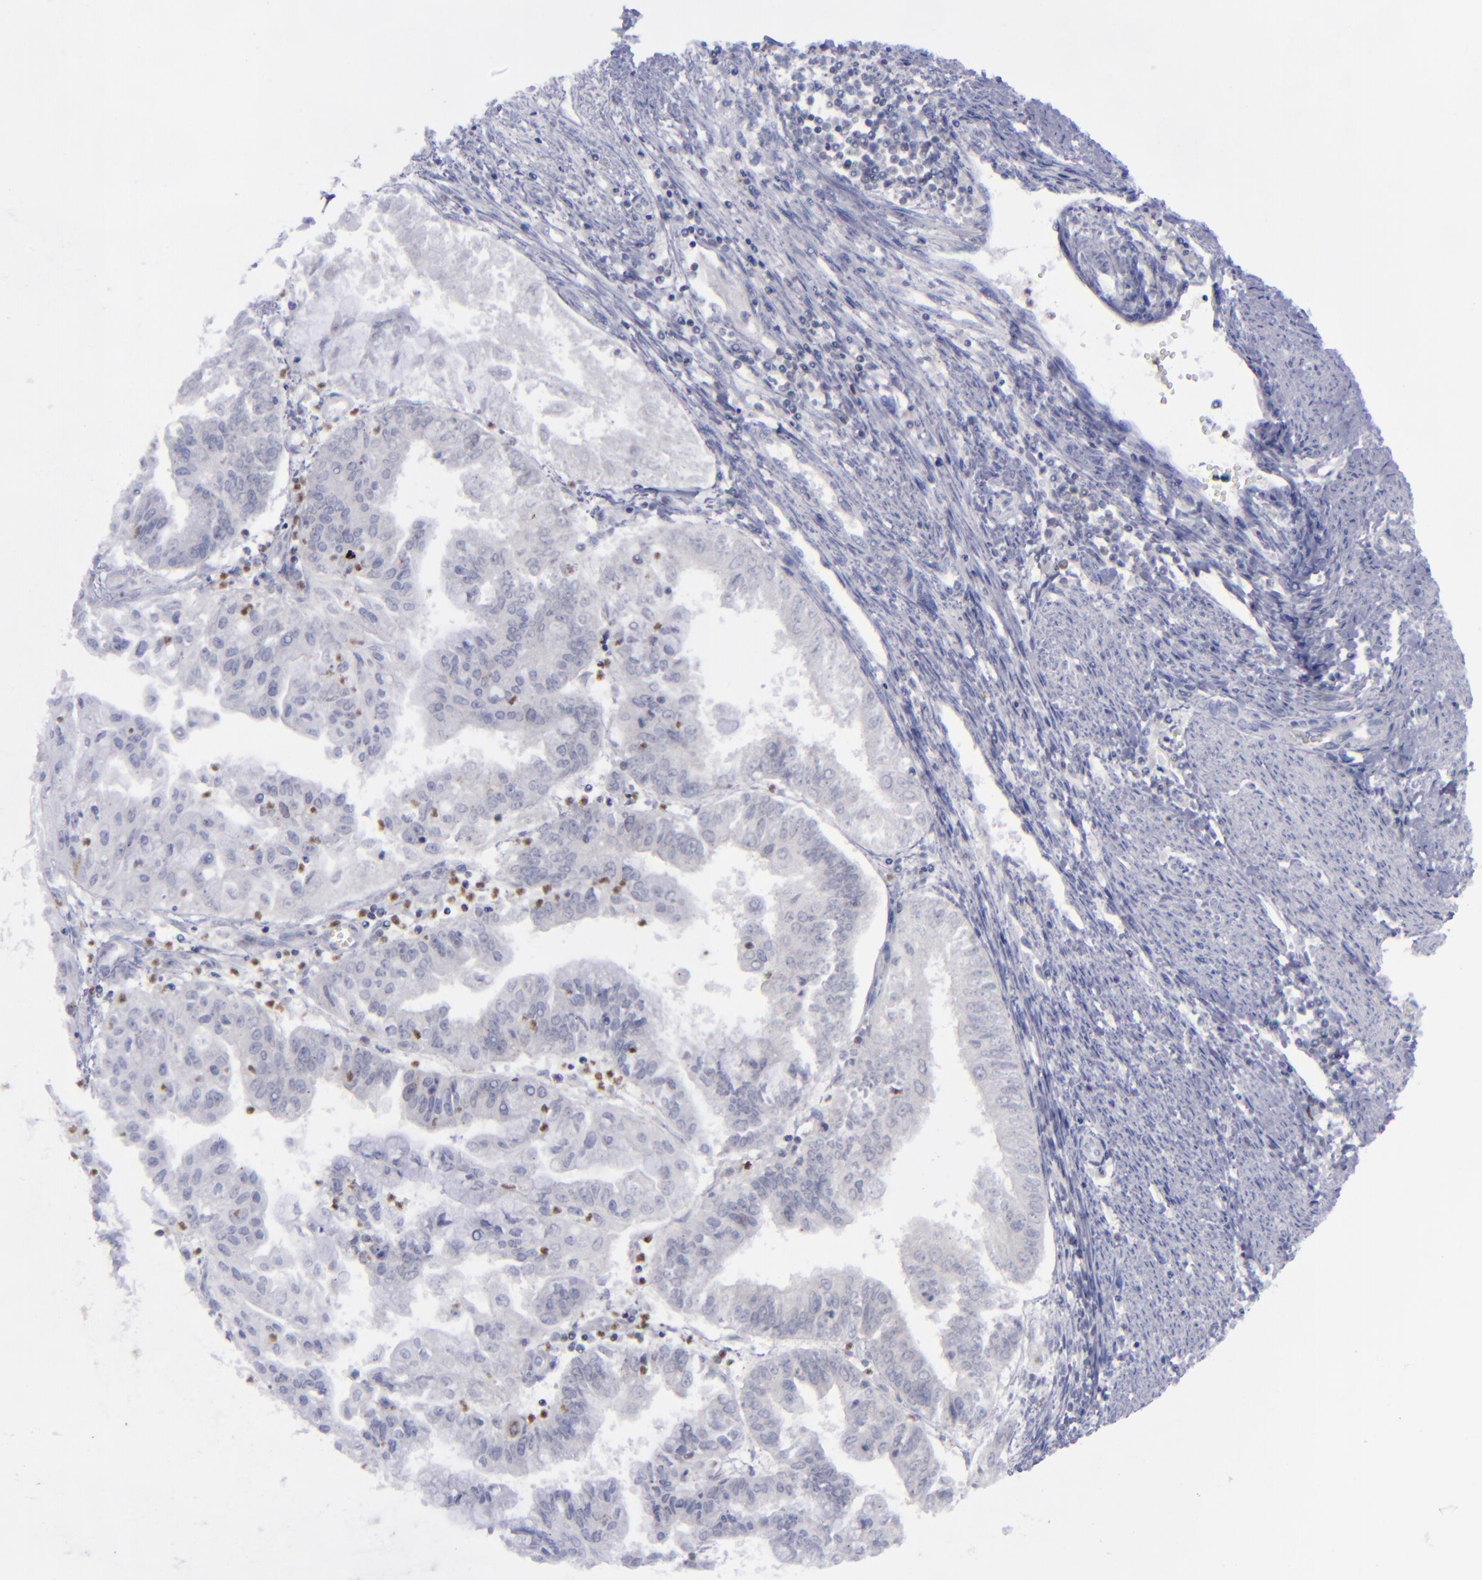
{"staining": {"intensity": "negative", "quantity": "none", "location": "none"}, "tissue": "endometrial cancer", "cell_type": "Tumor cells", "image_type": "cancer", "snomed": [{"axis": "morphology", "description": "Adenocarcinoma, NOS"}, {"axis": "topography", "description": "Endometrium"}], "caption": "An immunohistochemistry photomicrograph of adenocarcinoma (endometrial) is shown. There is no staining in tumor cells of adenocarcinoma (endometrial). (DAB immunohistochemistry (IHC) visualized using brightfield microscopy, high magnification).", "gene": "AURKA", "patient": {"sex": "female", "age": 75}}